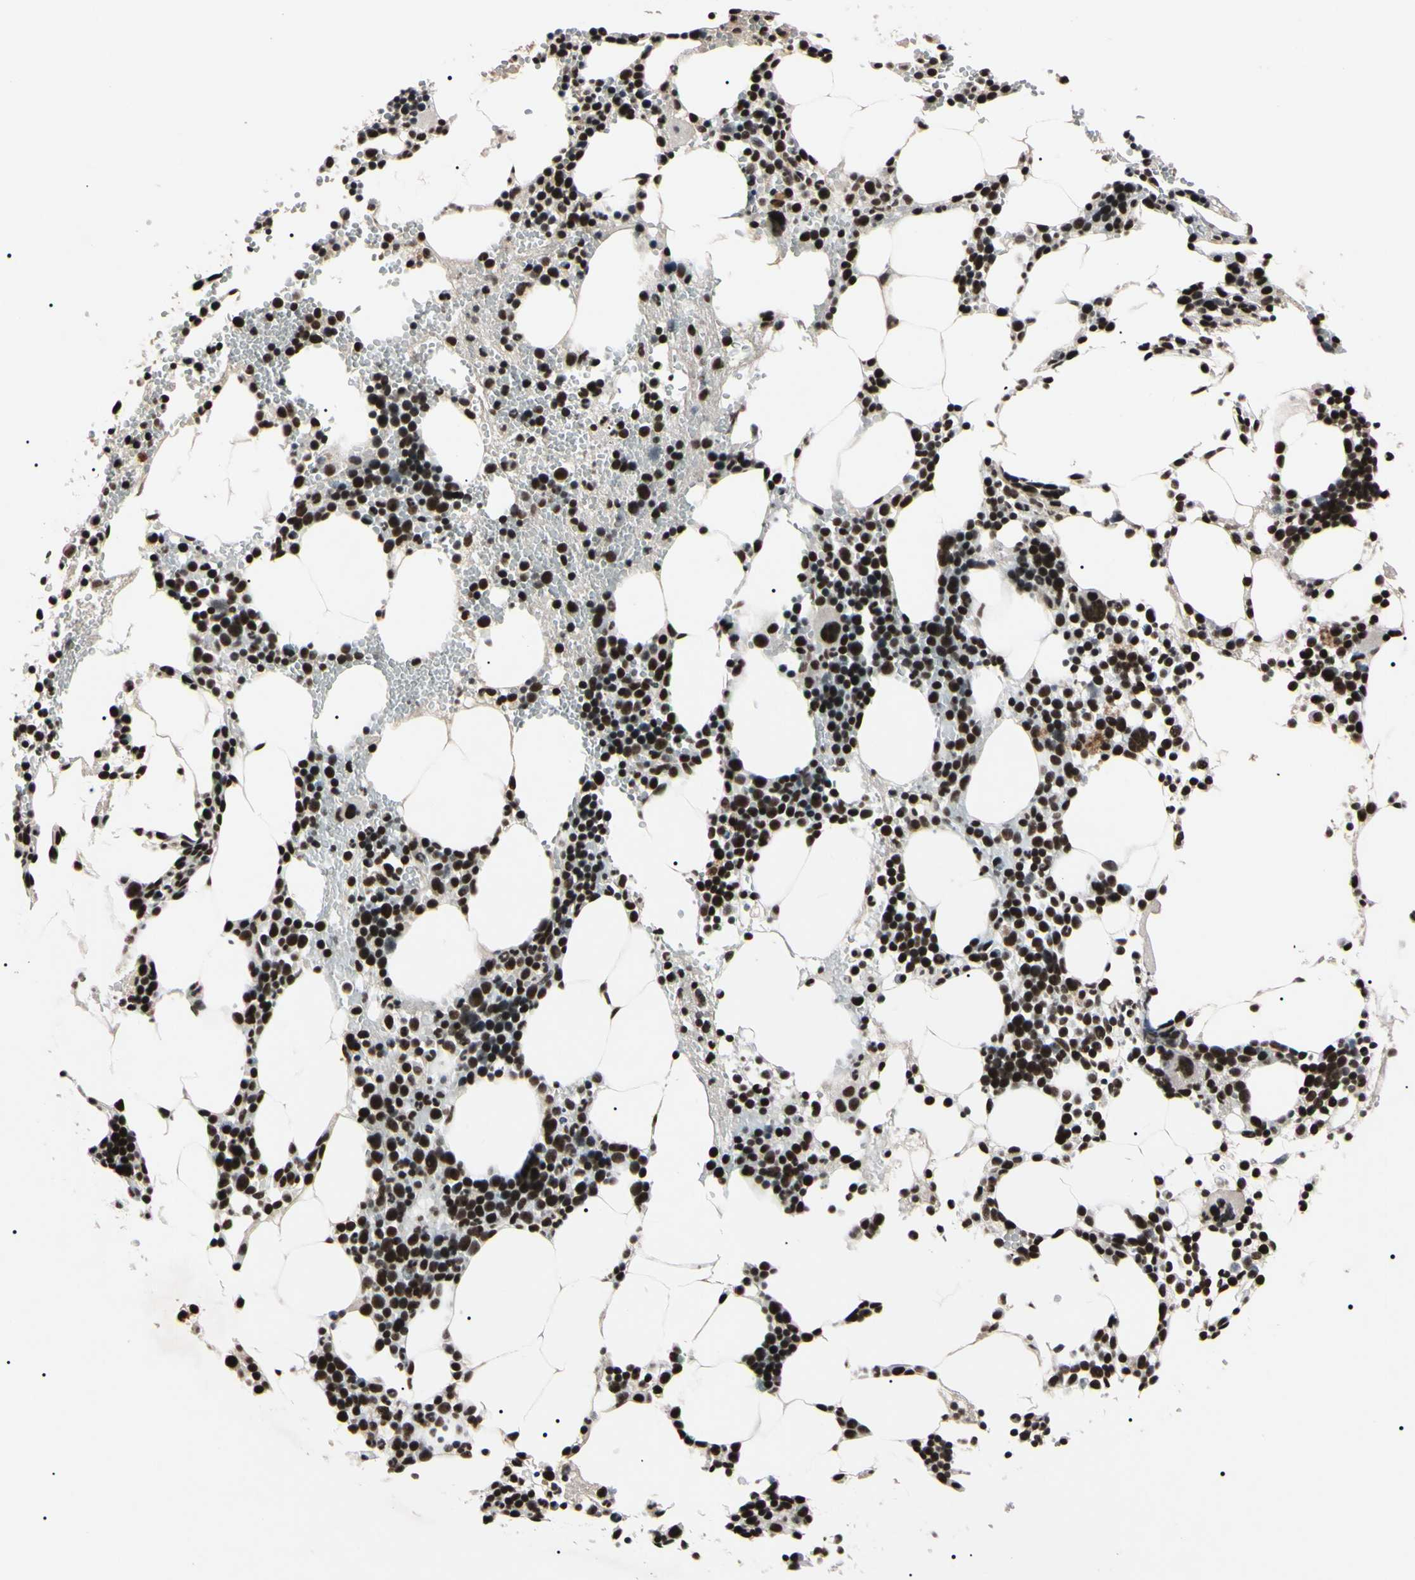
{"staining": {"intensity": "strong", "quantity": "25%-75%", "location": "nuclear"}, "tissue": "bone marrow", "cell_type": "Hematopoietic cells", "image_type": "normal", "snomed": [{"axis": "morphology", "description": "Normal tissue, NOS"}, {"axis": "morphology", "description": "Inflammation, NOS"}, {"axis": "topography", "description": "Bone marrow"}], "caption": "Immunohistochemistry (DAB) staining of benign bone marrow demonstrates strong nuclear protein expression in approximately 25%-75% of hematopoietic cells.", "gene": "YY1", "patient": {"sex": "male", "age": 42}}